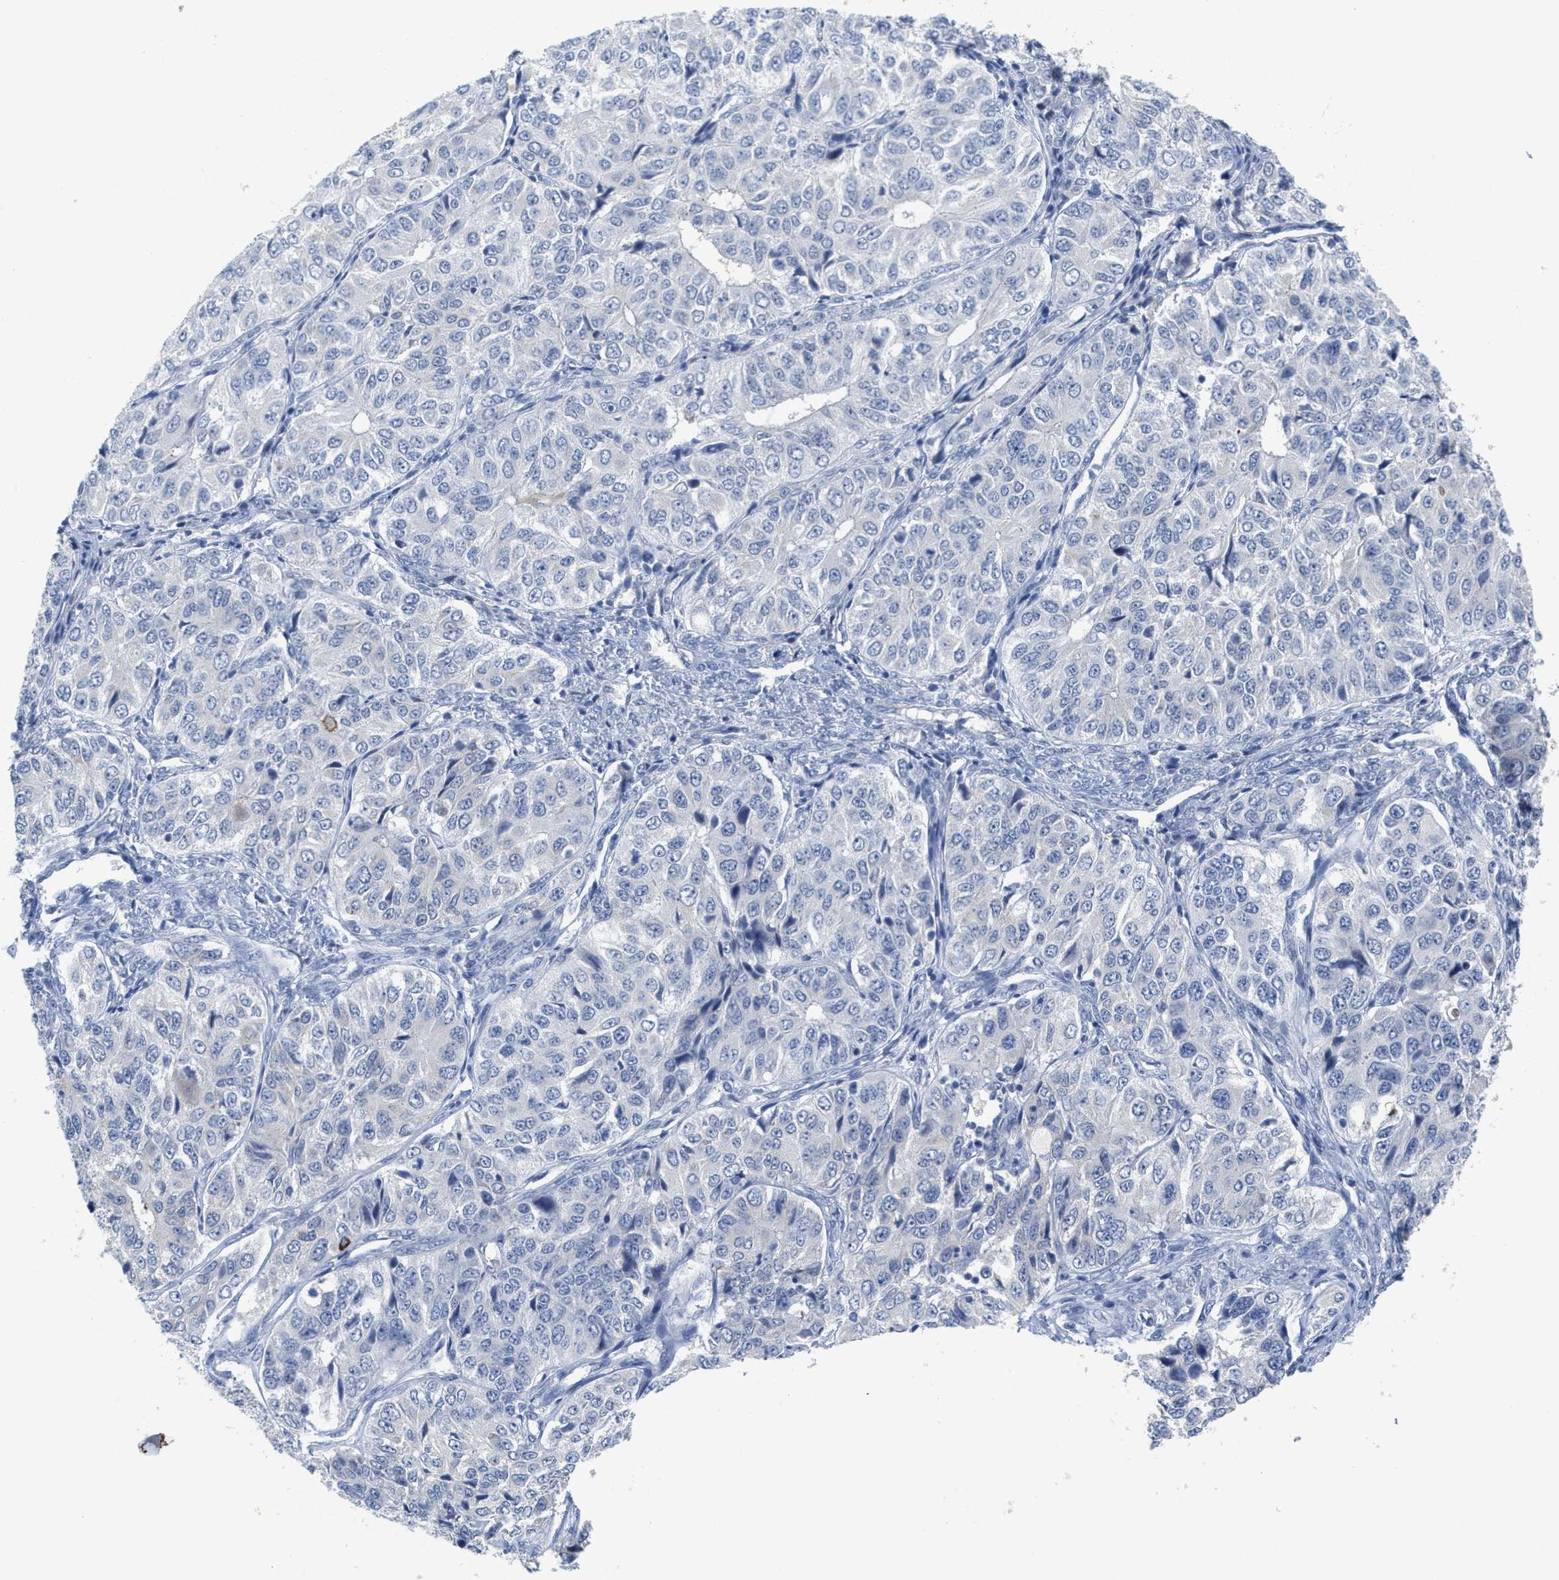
{"staining": {"intensity": "strong", "quantity": "<25%", "location": "cytoplasmic/membranous"}, "tissue": "ovarian cancer", "cell_type": "Tumor cells", "image_type": "cancer", "snomed": [{"axis": "morphology", "description": "Carcinoma, endometroid"}, {"axis": "topography", "description": "Ovary"}], "caption": "Ovarian cancer (endometroid carcinoma) was stained to show a protein in brown. There is medium levels of strong cytoplasmic/membranous expression in approximately <25% of tumor cells.", "gene": "GATD3", "patient": {"sex": "female", "age": 51}}